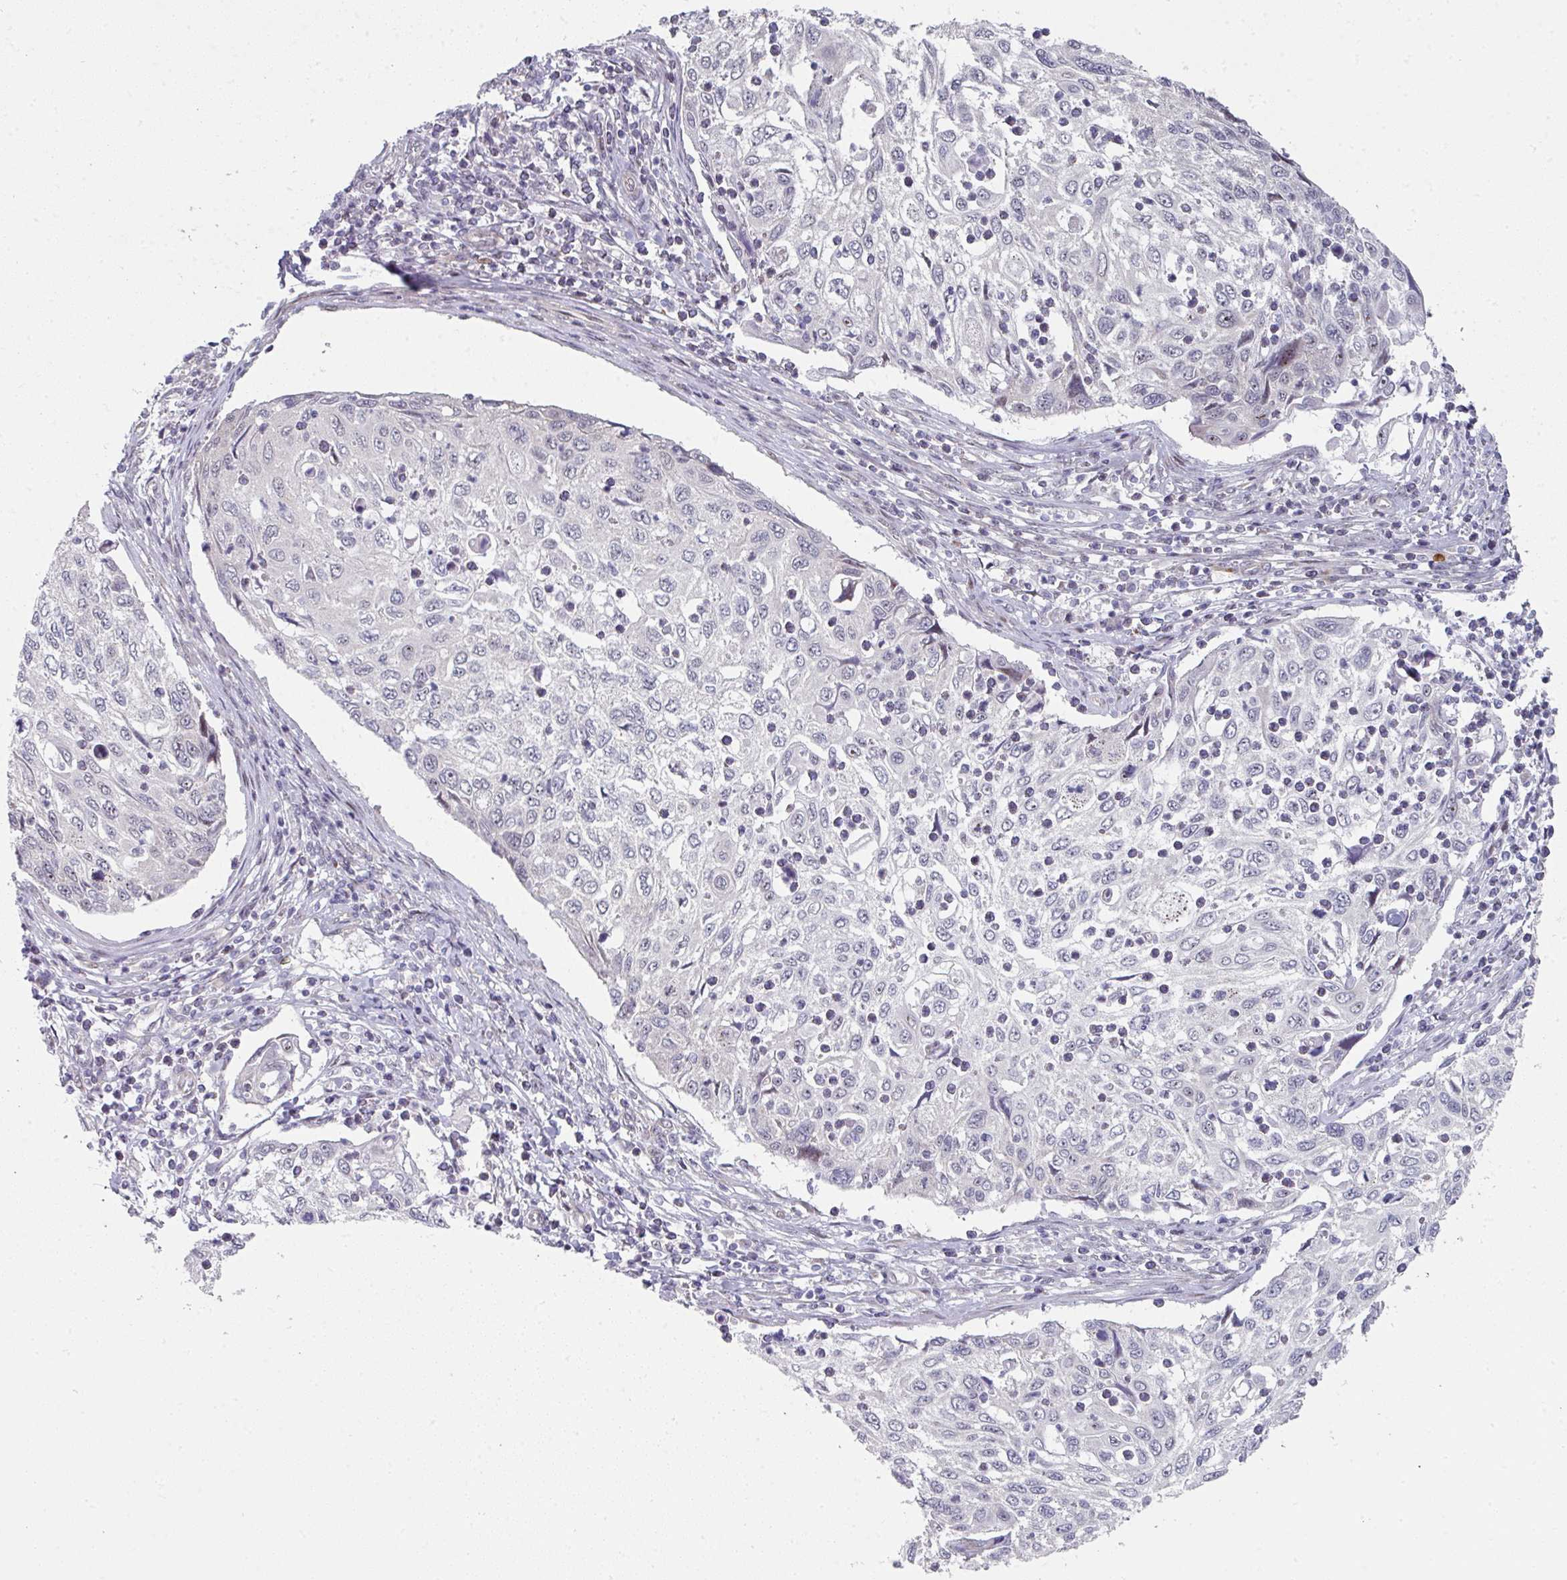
{"staining": {"intensity": "negative", "quantity": "none", "location": "none"}, "tissue": "cervical cancer", "cell_type": "Tumor cells", "image_type": "cancer", "snomed": [{"axis": "morphology", "description": "Squamous cell carcinoma, NOS"}, {"axis": "topography", "description": "Cervix"}], "caption": "This photomicrograph is of squamous cell carcinoma (cervical) stained with IHC to label a protein in brown with the nuclei are counter-stained blue. There is no staining in tumor cells. The staining is performed using DAB (3,3'-diaminobenzidine) brown chromogen with nuclei counter-stained in using hematoxylin.", "gene": "TMCC1", "patient": {"sex": "female", "age": 70}}